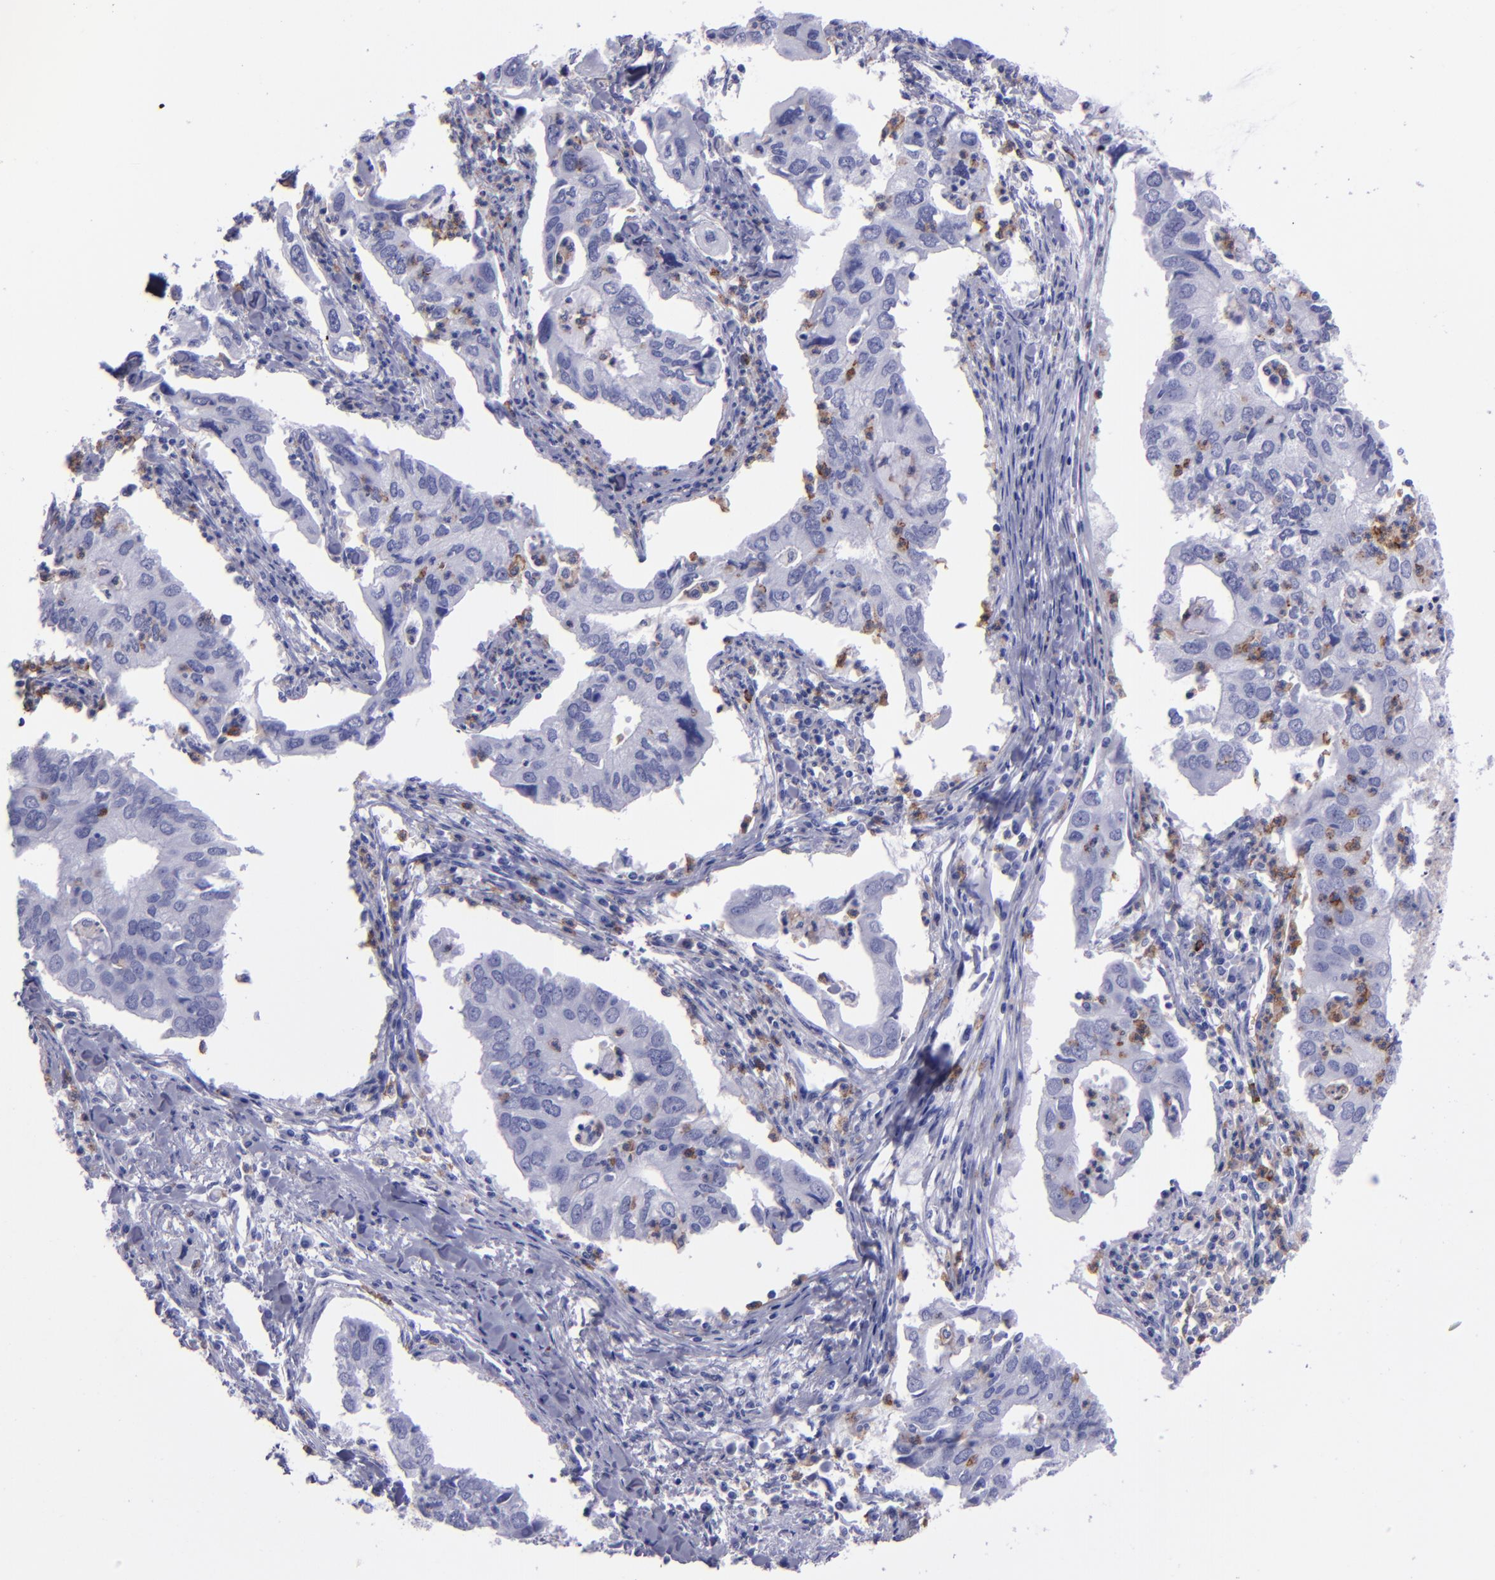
{"staining": {"intensity": "negative", "quantity": "none", "location": "none"}, "tissue": "lung cancer", "cell_type": "Tumor cells", "image_type": "cancer", "snomed": [{"axis": "morphology", "description": "Adenocarcinoma, NOS"}, {"axis": "topography", "description": "Lung"}], "caption": "DAB immunohistochemical staining of human lung cancer reveals no significant staining in tumor cells.", "gene": "CR1", "patient": {"sex": "male", "age": 48}}